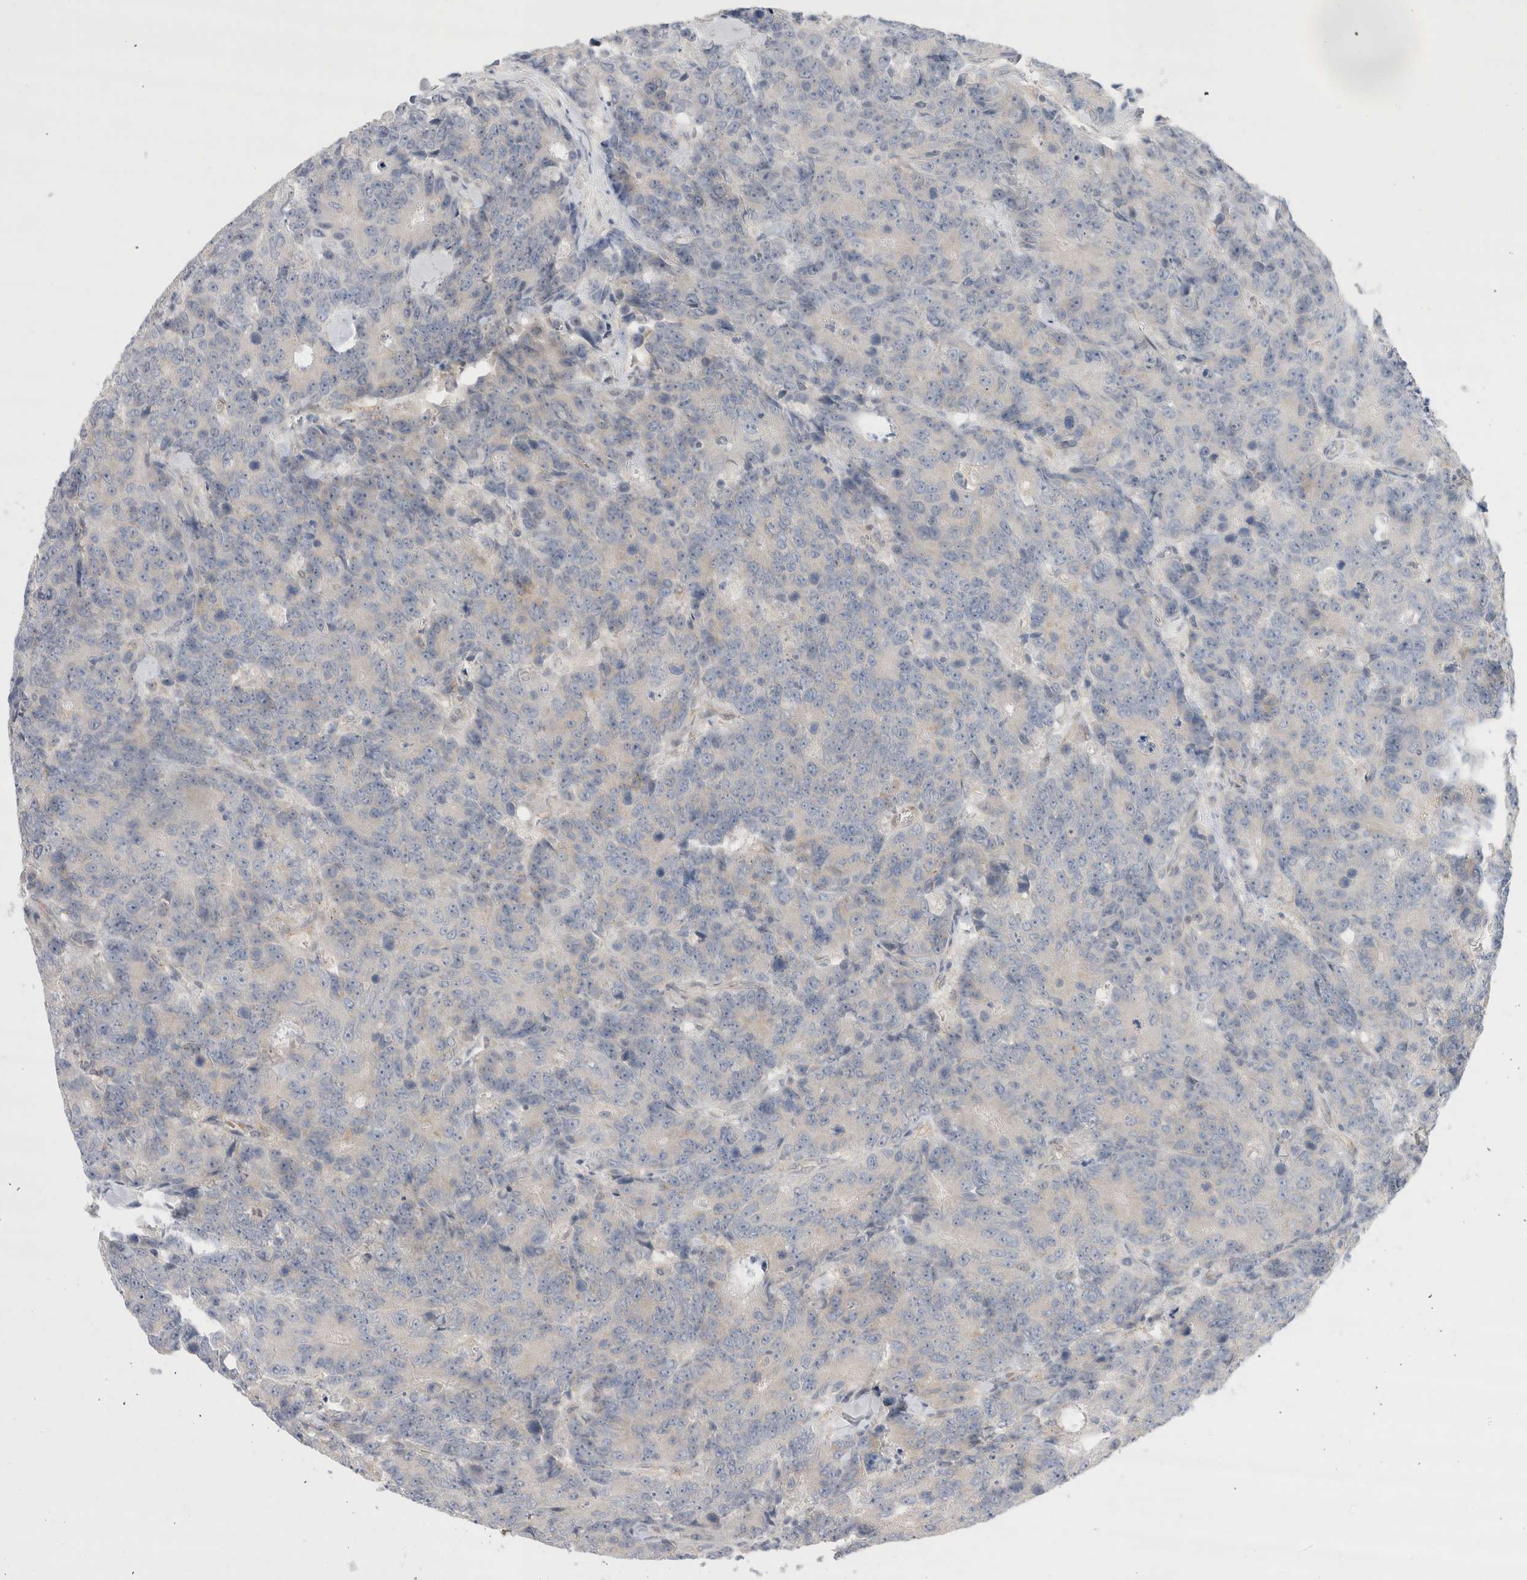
{"staining": {"intensity": "negative", "quantity": "none", "location": "none"}, "tissue": "colorectal cancer", "cell_type": "Tumor cells", "image_type": "cancer", "snomed": [{"axis": "morphology", "description": "Adenocarcinoma, NOS"}, {"axis": "topography", "description": "Colon"}], "caption": "Adenocarcinoma (colorectal) stained for a protein using immunohistochemistry displays no staining tumor cells.", "gene": "BICD2", "patient": {"sex": "female", "age": 86}}